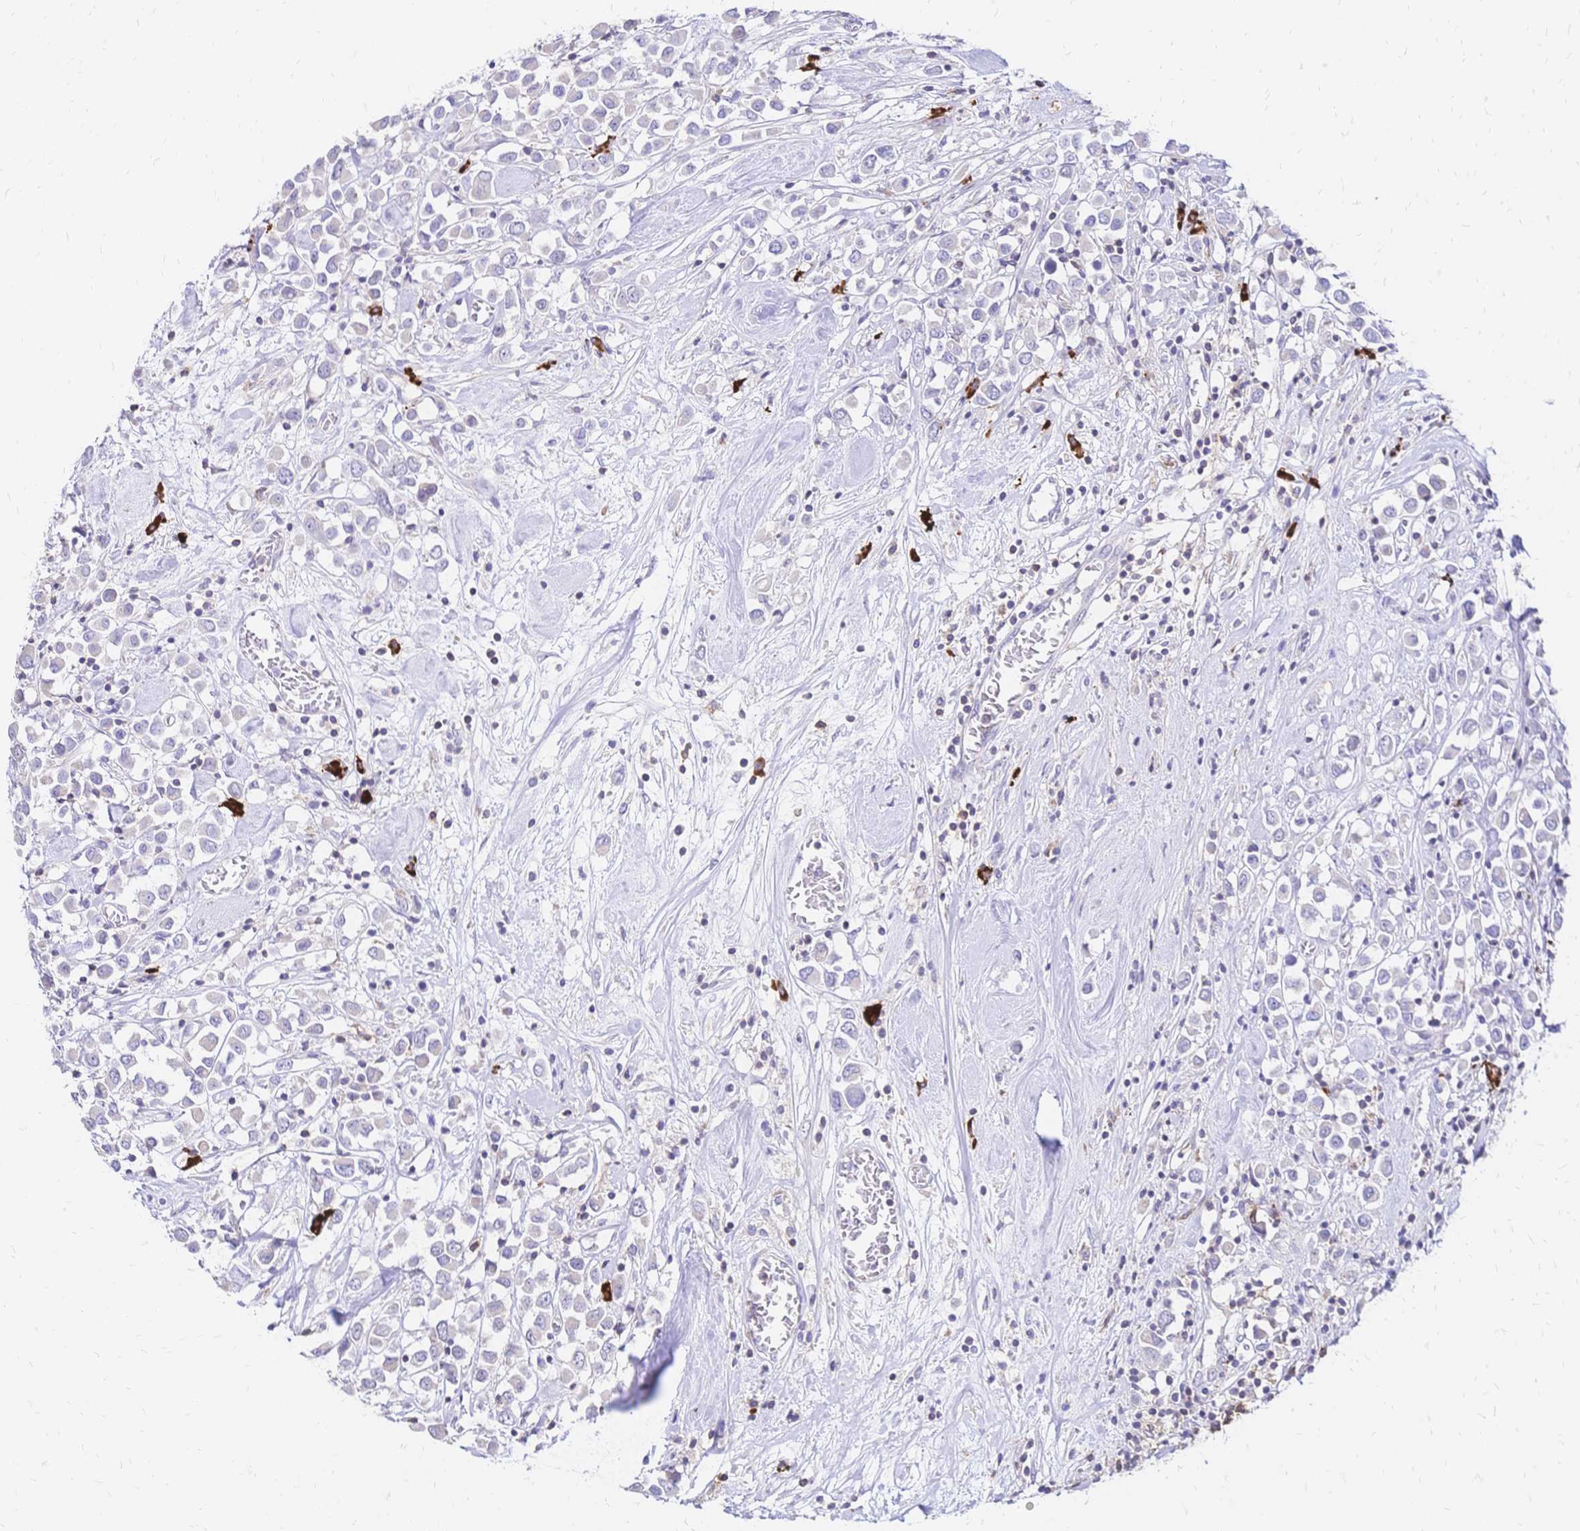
{"staining": {"intensity": "negative", "quantity": "none", "location": "none"}, "tissue": "breast cancer", "cell_type": "Tumor cells", "image_type": "cancer", "snomed": [{"axis": "morphology", "description": "Duct carcinoma"}, {"axis": "topography", "description": "Breast"}], "caption": "This is an immunohistochemistry photomicrograph of human breast intraductal carcinoma. There is no expression in tumor cells.", "gene": "IL2RA", "patient": {"sex": "female", "age": 61}}